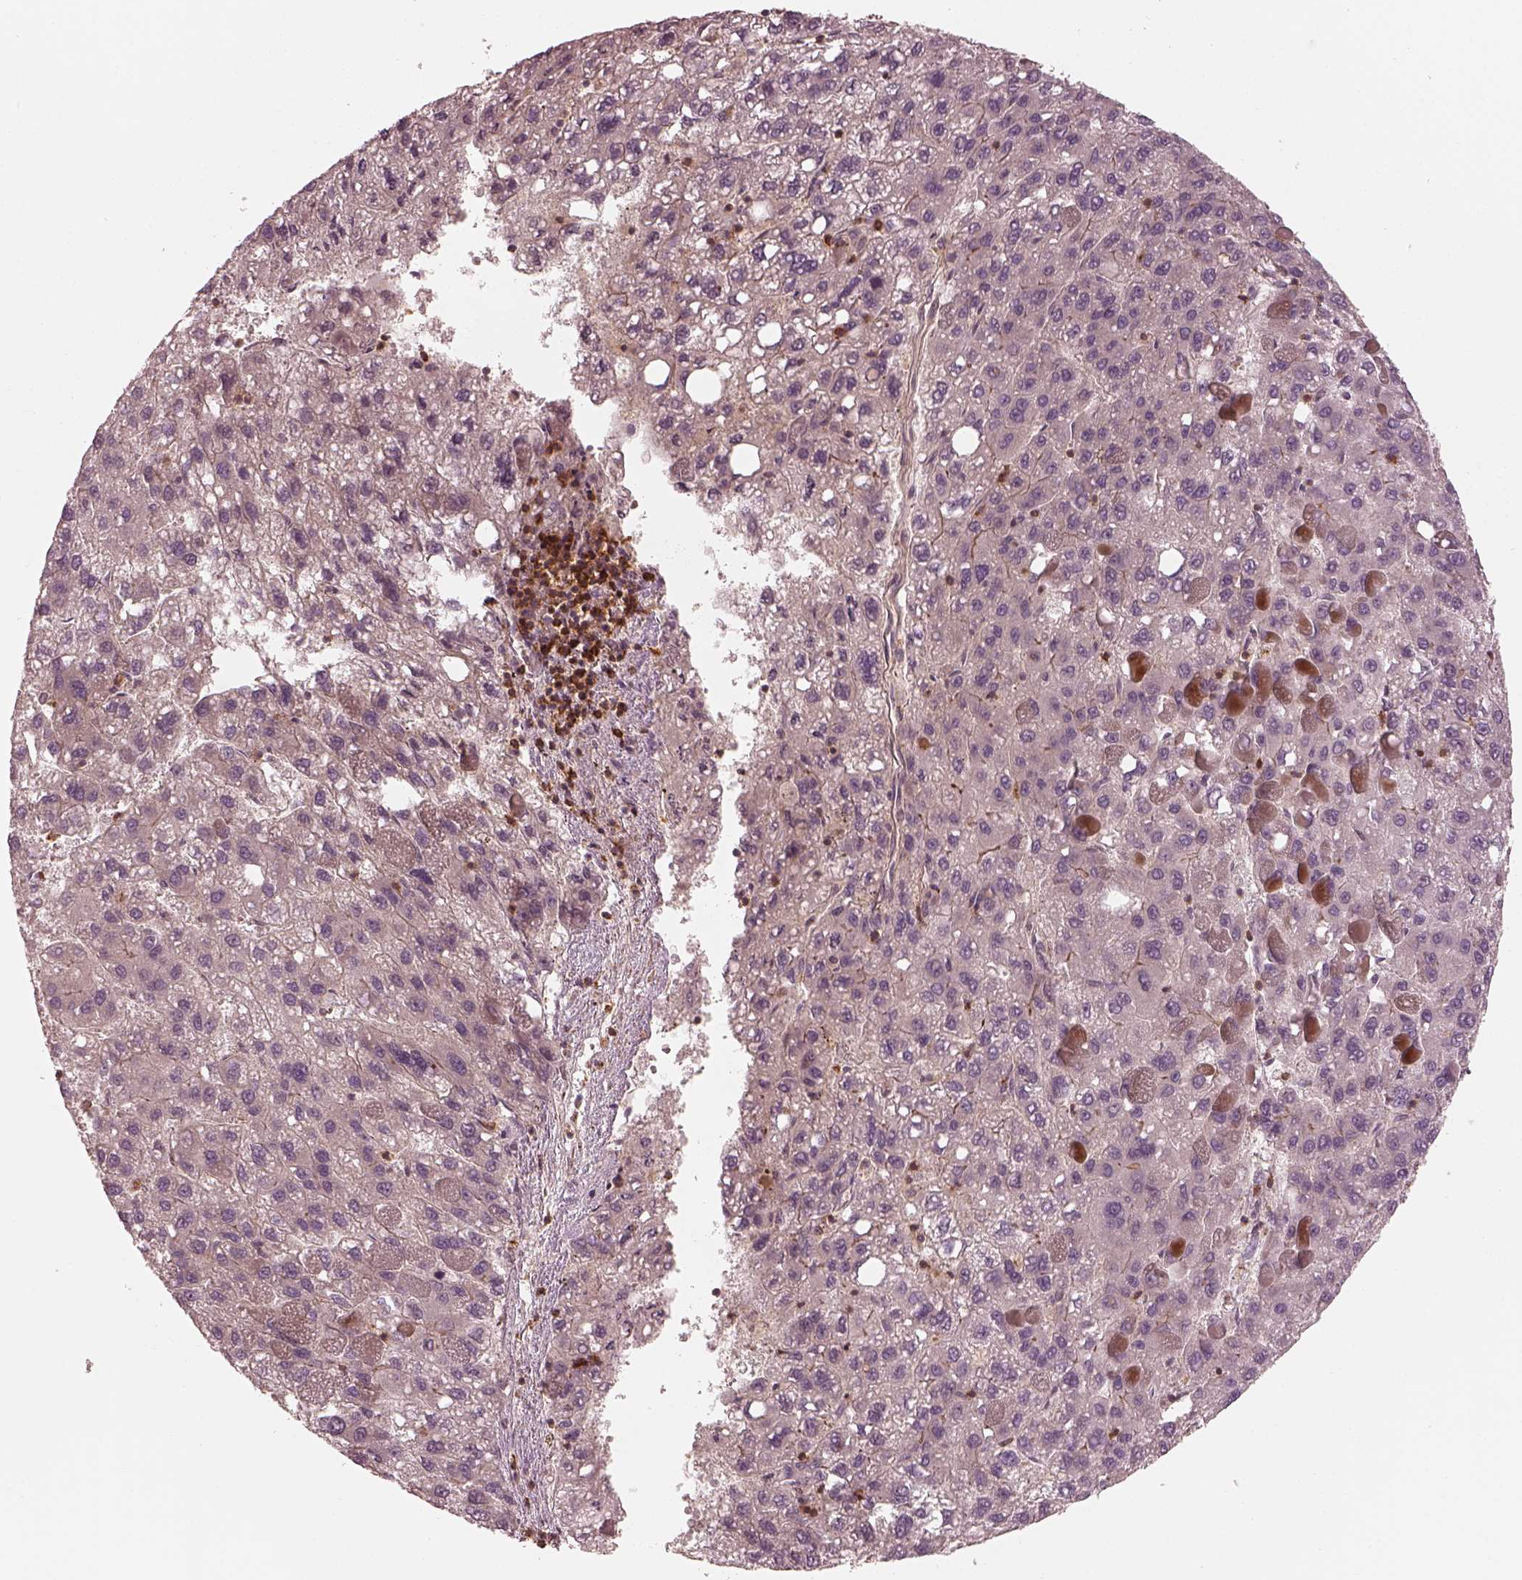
{"staining": {"intensity": "moderate", "quantity": "<25%", "location": "cytoplasmic/membranous"}, "tissue": "liver cancer", "cell_type": "Tumor cells", "image_type": "cancer", "snomed": [{"axis": "morphology", "description": "Carcinoma, Hepatocellular, NOS"}, {"axis": "topography", "description": "Liver"}], "caption": "Hepatocellular carcinoma (liver) stained for a protein reveals moderate cytoplasmic/membranous positivity in tumor cells.", "gene": "FAM107B", "patient": {"sex": "female", "age": 82}}